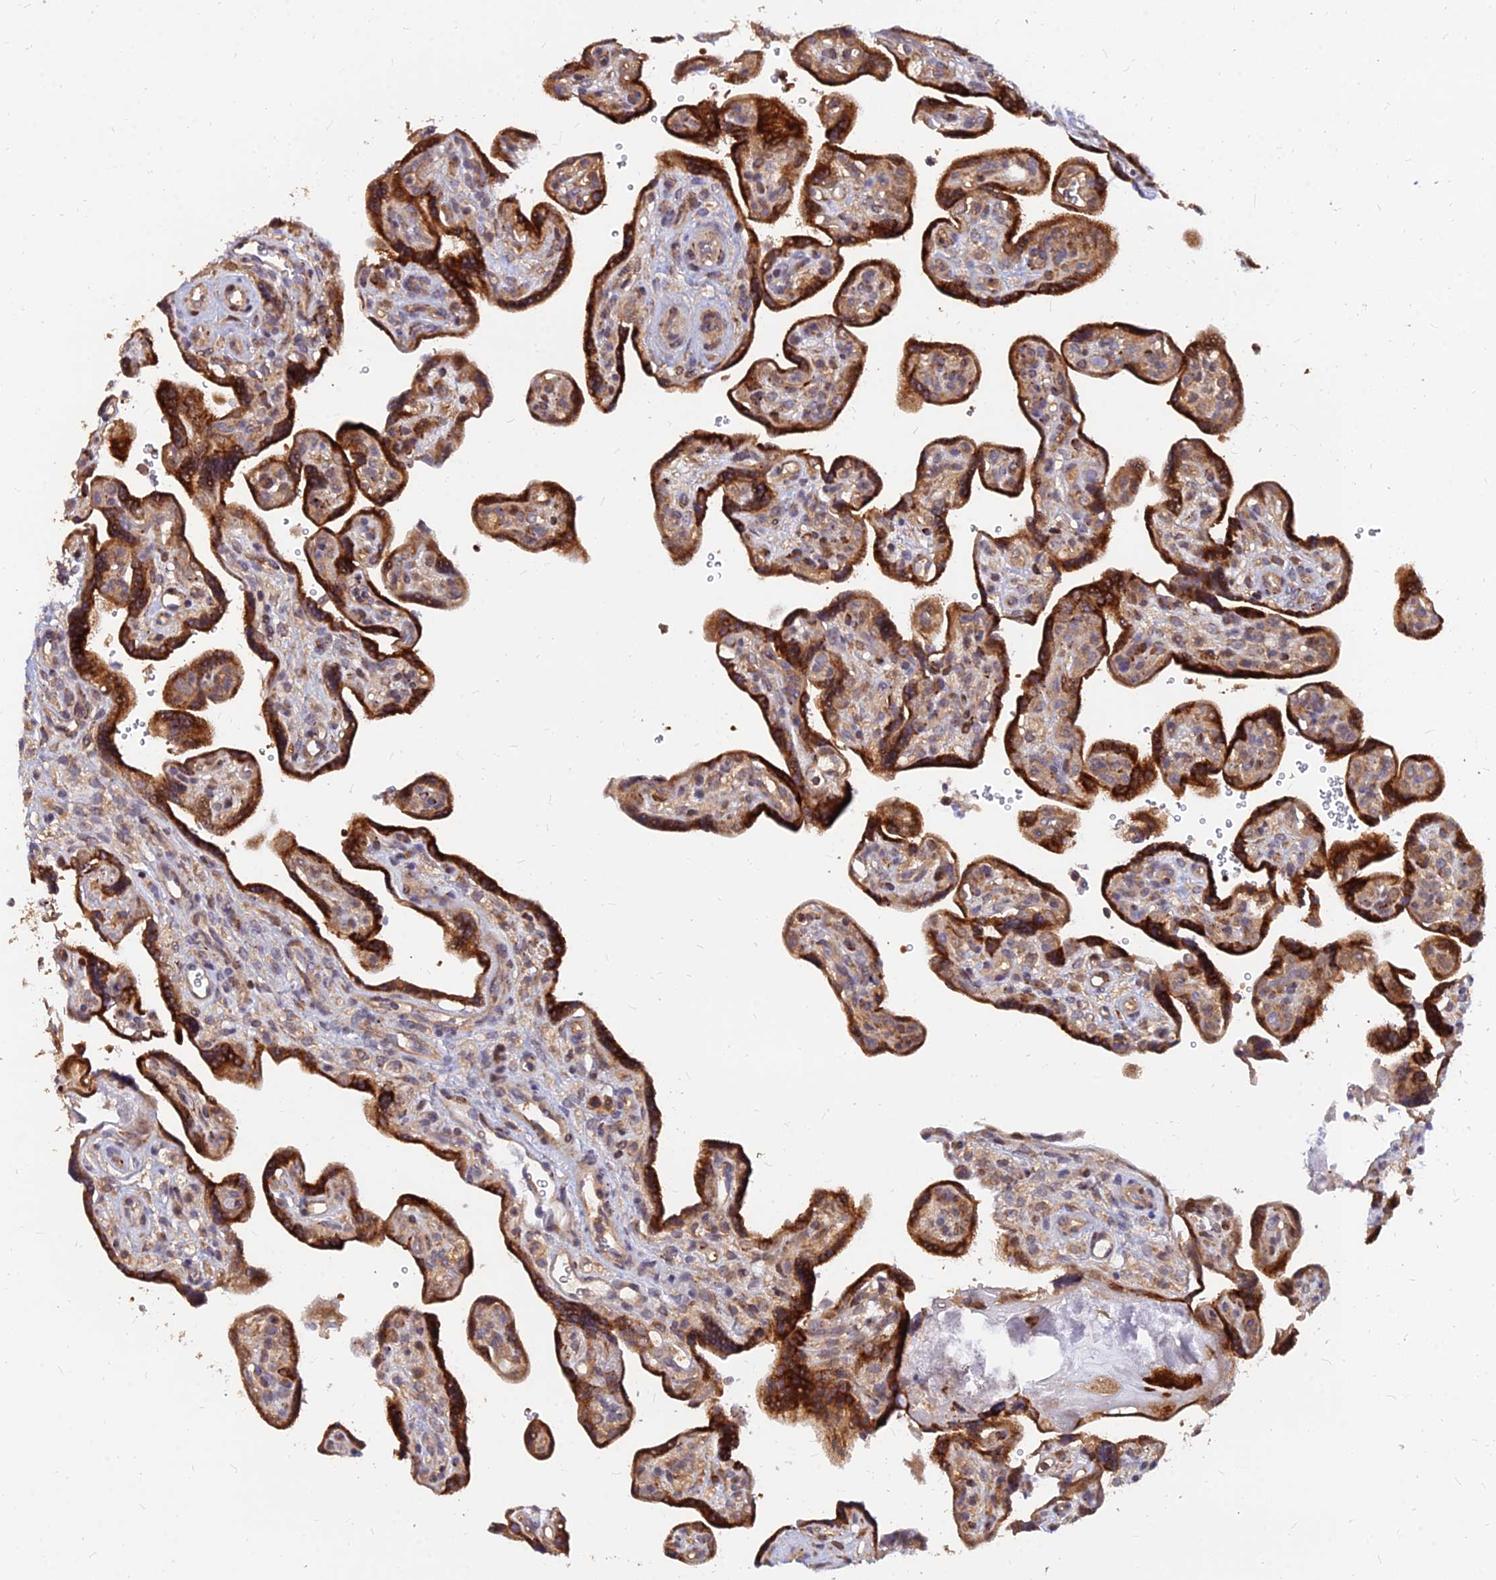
{"staining": {"intensity": "strong", "quantity": ">75%", "location": "cytoplasmic/membranous"}, "tissue": "placenta", "cell_type": "Trophoblastic cells", "image_type": "normal", "snomed": [{"axis": "morphology", "description": "Normal tissue, NOS"}, {"axis": "topography", "description": "Placenta"}], "caption": "Immunohistochemistry (IHC) staining of benign placenta, which reveals high levels of strong cytoplasmic/membranous staining in approximately >75% of trophoblastic cells indicating strong cytoplasmic/membranous protein positivity. The staining was performed using DAB (3,3'-diaminobenzidine) (brown) for protein detection and nuclei were counterstained in hematoxylin (blue).", "gene": "CCT6A", "patient": {"sex": "female", "age": 39}}